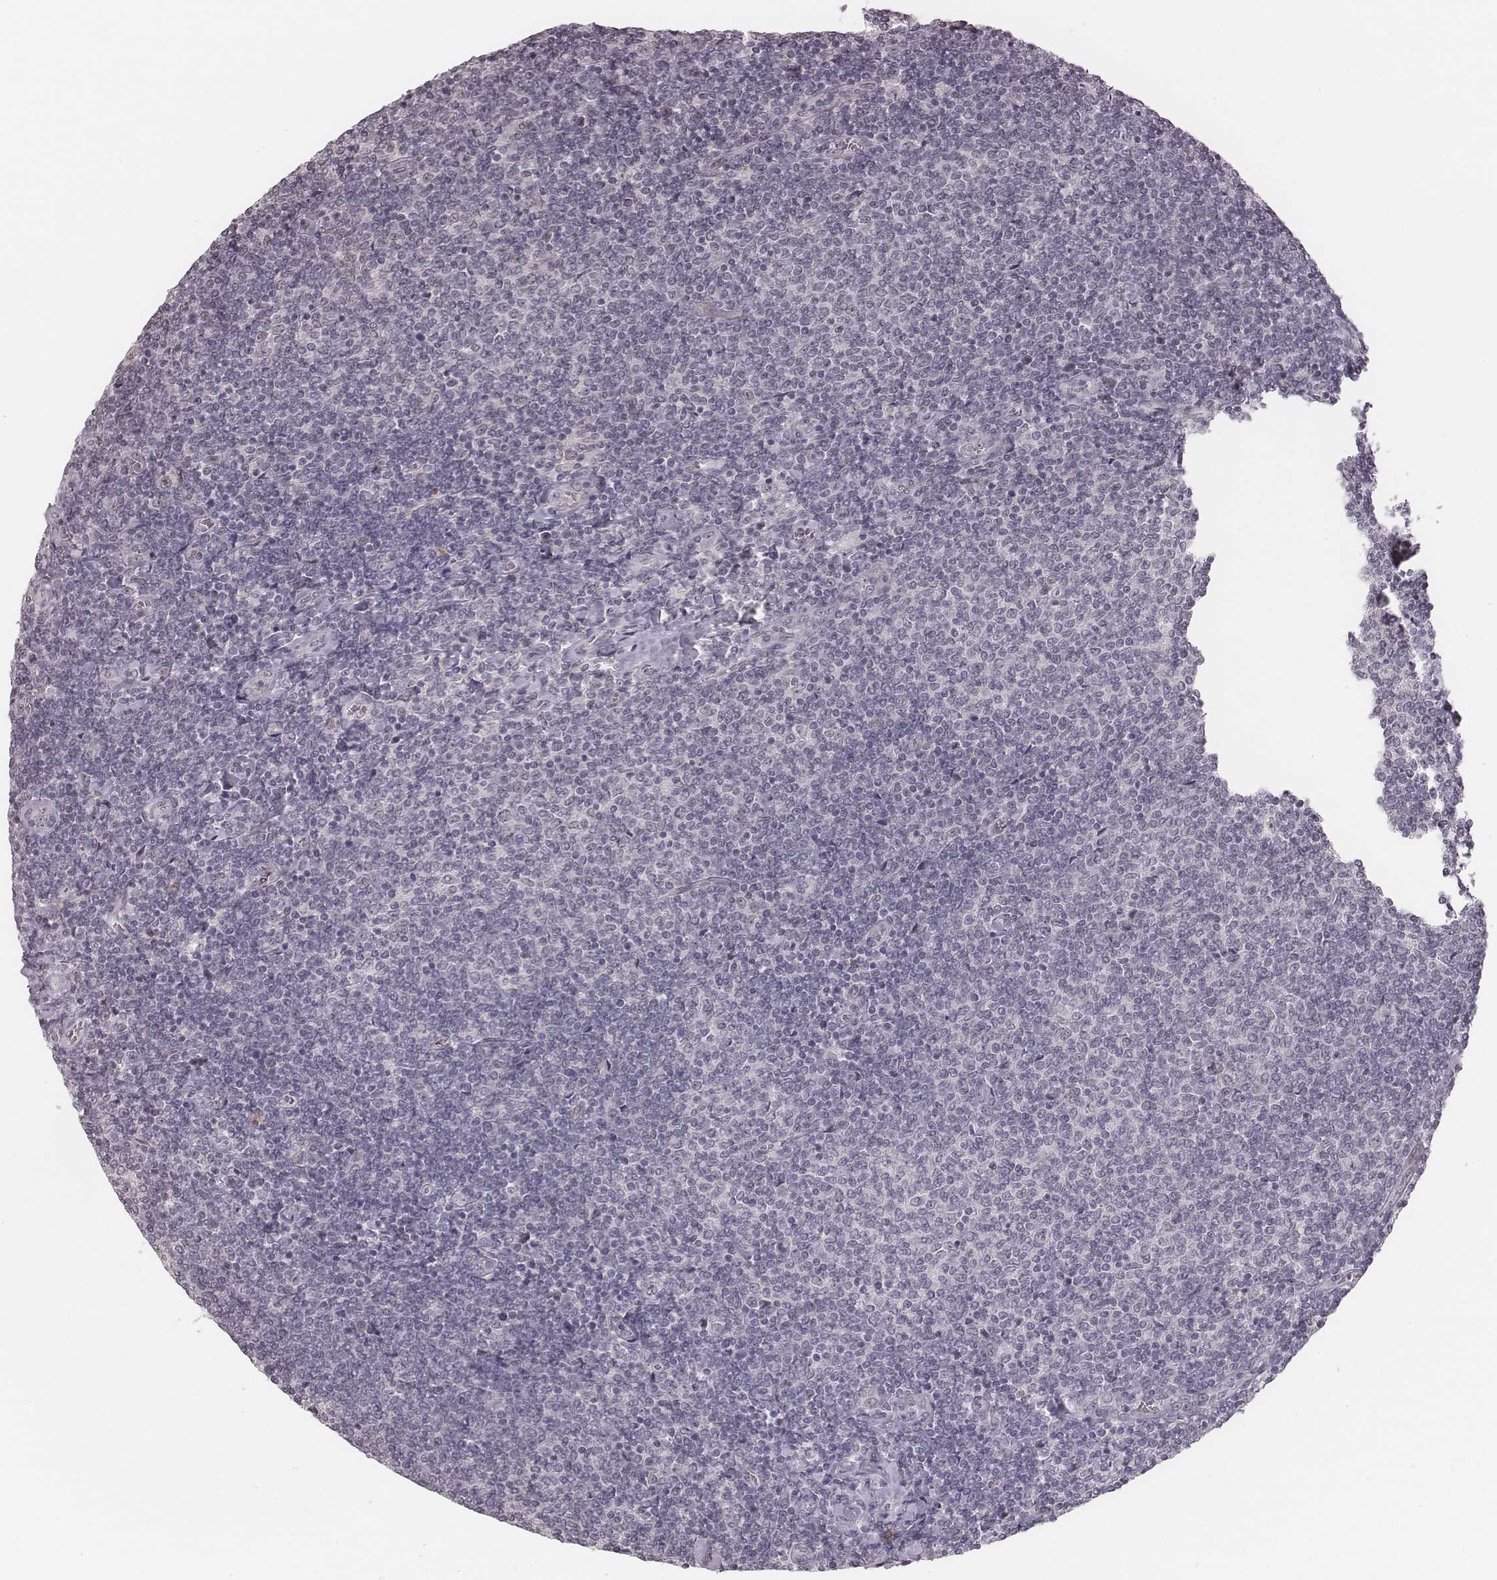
{"staining": {"intensity": "negative", "quantity": "none", "location": "none"}, "tissue": "lymphoma", "cell_type": "Tumor cells", "image_type": "cancer", "snomed": [{"axis": "morphology", "description": "Malignant lymphoma, non-Hodgkin's type, Low grade"}, {"axis": "topography", "description": "Lymph node"}], "caption": "IHC image of low-grade malignant lymphoma, non-Hodgkin's type stained for a protein (brown), which reveals no positivity in tumor cells. (Brightfield microscopy of DAB (3,3'-diaminobenzidine) immunohistochemistry (IHC) at high magnification).", "gene": "RPGRIP1", "patient": {"sex": "male", "age": 52}}